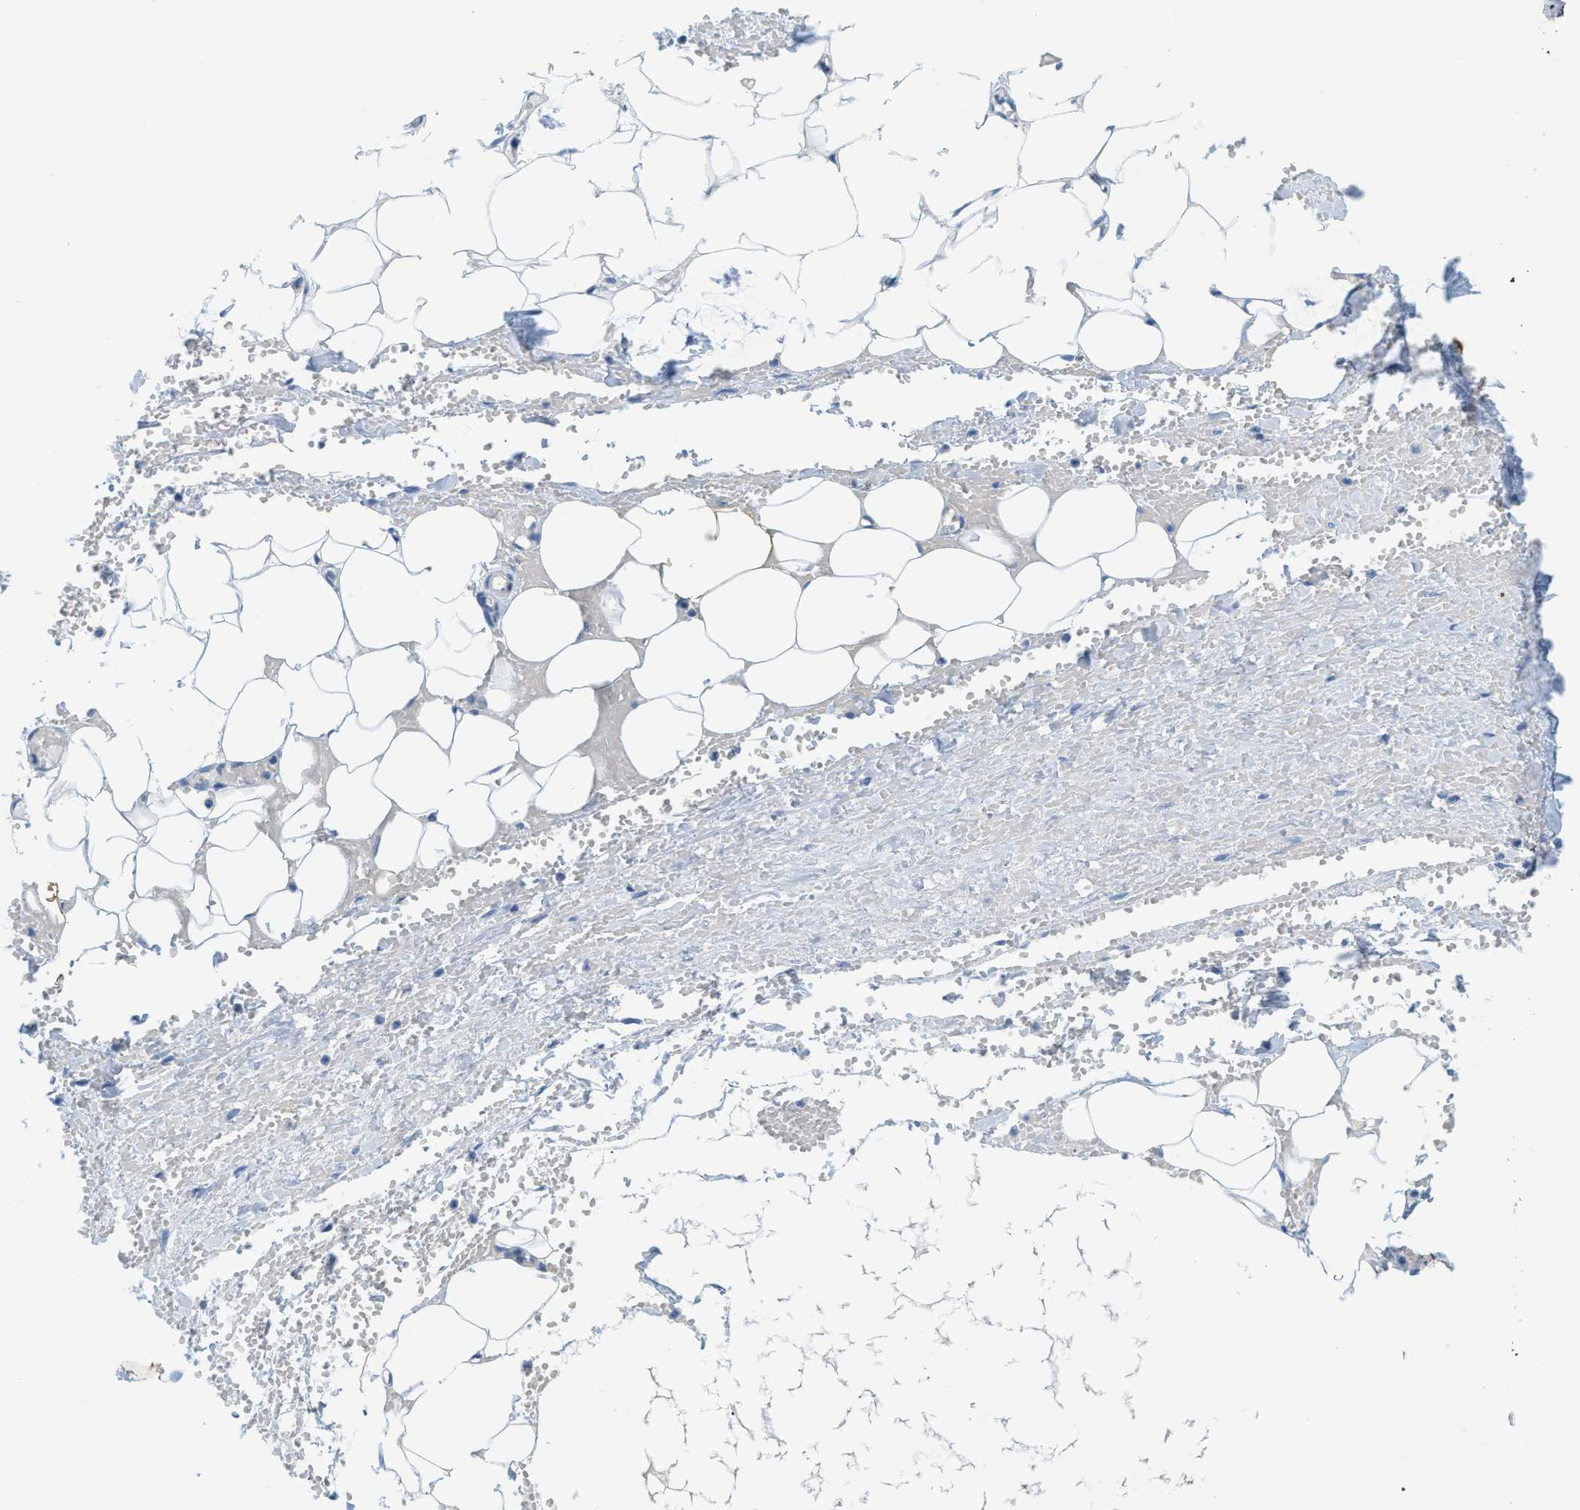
{"staining": {"intensity": "negative", "quantity": "none", "location": "none"}, "tissue": "adipose tissue", "cell_type": "Adipocytes", "image_type": "normal", "snomed": [{"axis": "morphology", "description": "Normal tissue, NOS"}, {"axis": "topography", "description": "Soft tissue"}, {"axis": "topography", "description": "Vascular tissue"}], "caption": "IHC photomicrograph of normal human adipose tissue stained for a protein (brown), which displays no positivity in adipocytes.", "gene": "SLC3A2", "patient": {"sex": "female", "age": 35}}